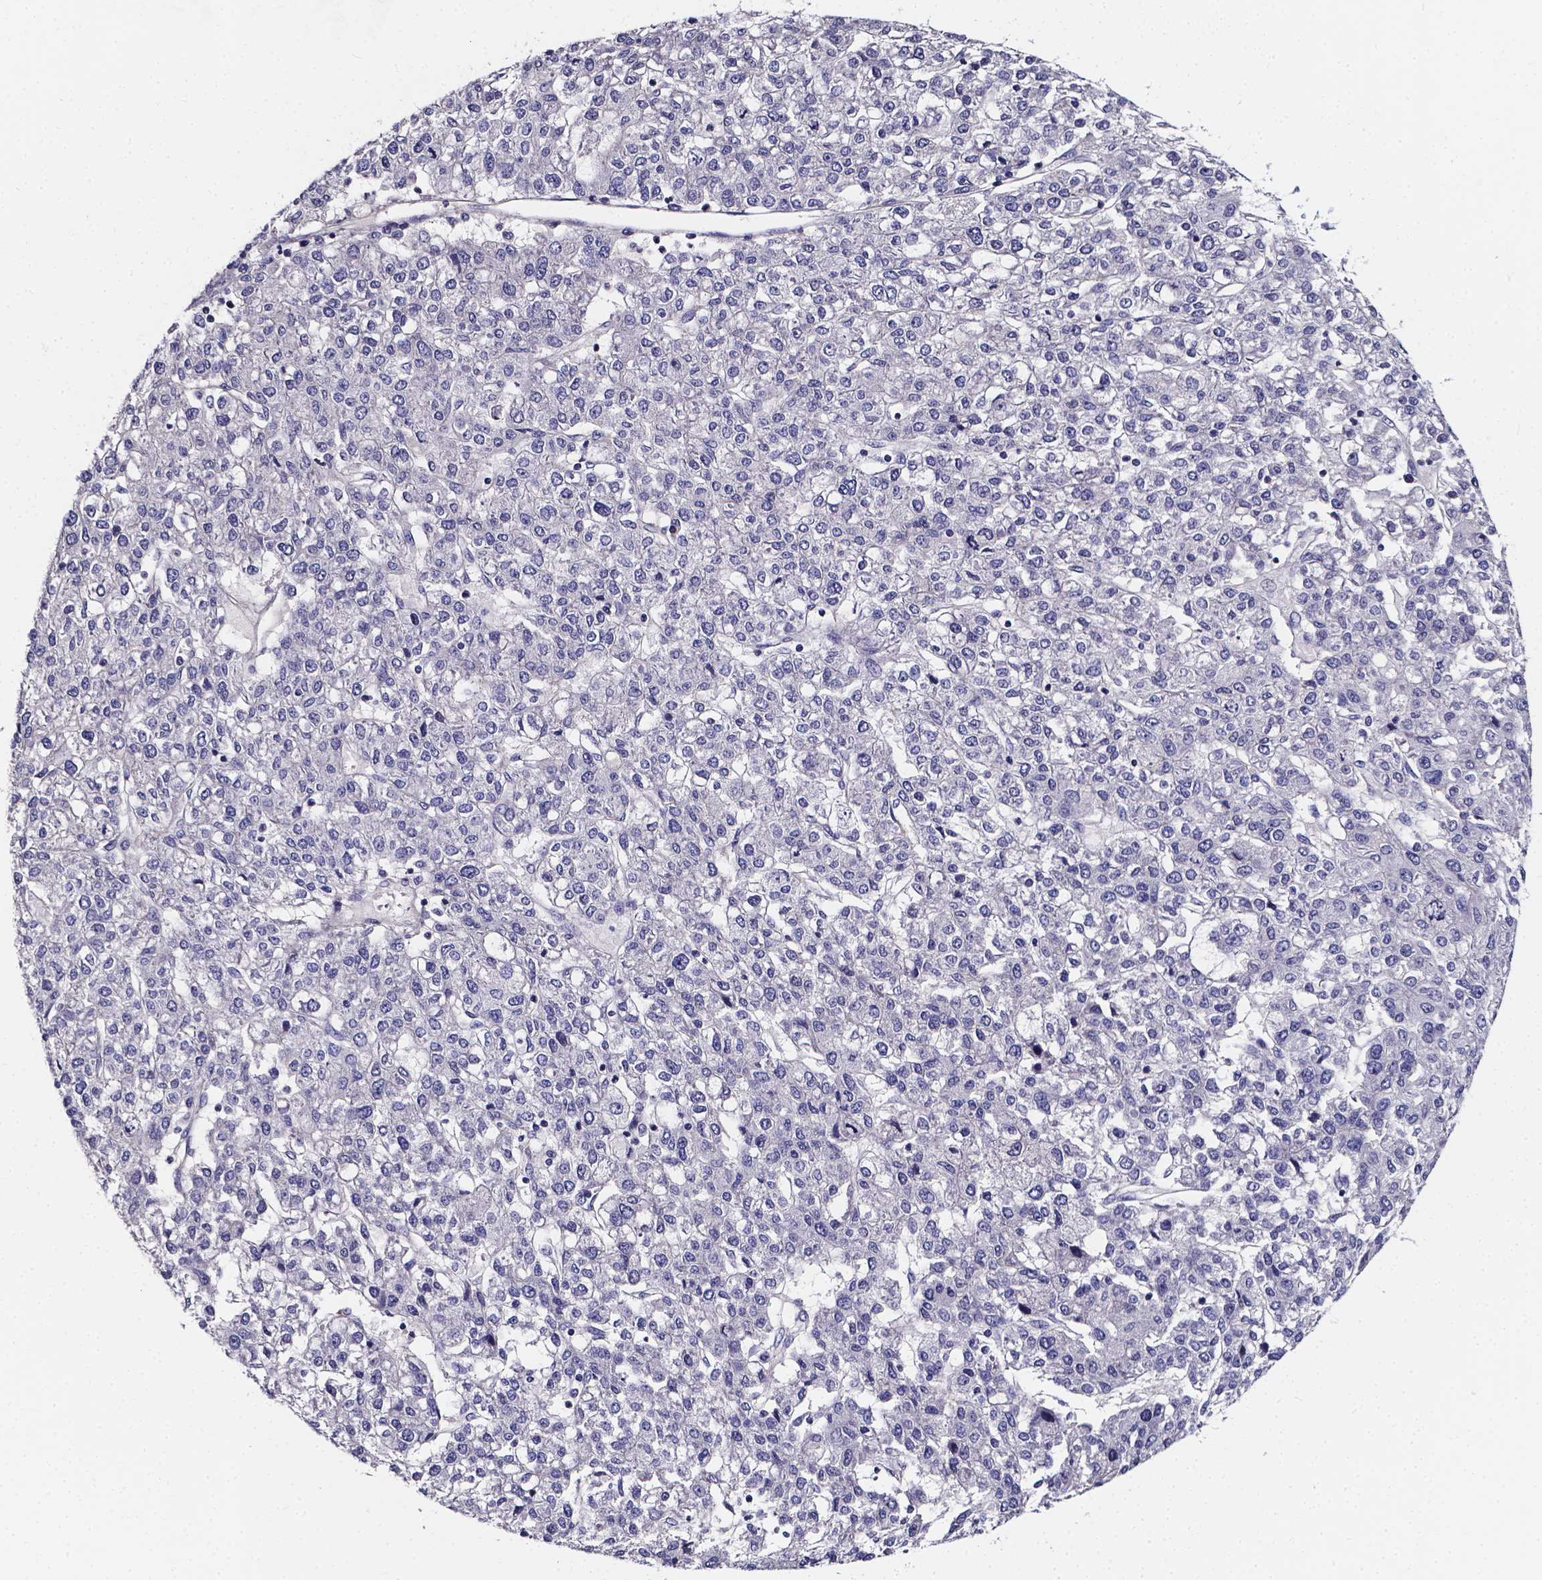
{"staining": {"intensity": "negative", "quantity": "none", "location": "none"}, "tissue": "liver cancer", "cell_type": "Tumor cells", "image_type": "cancer", "snomed": [{"axis": "morphology", "description": "Carcinoma, Hepatocellular, NOS"}, {"axis": "topography", "description": "Liver"}], "caption": "This is an immunohistochemistry (IHC) photomicrograph of liver cancer. There is no positivity in tumor cells.", "gene": "CACNG8", "patient": {"sex": "male", "age": 56}}